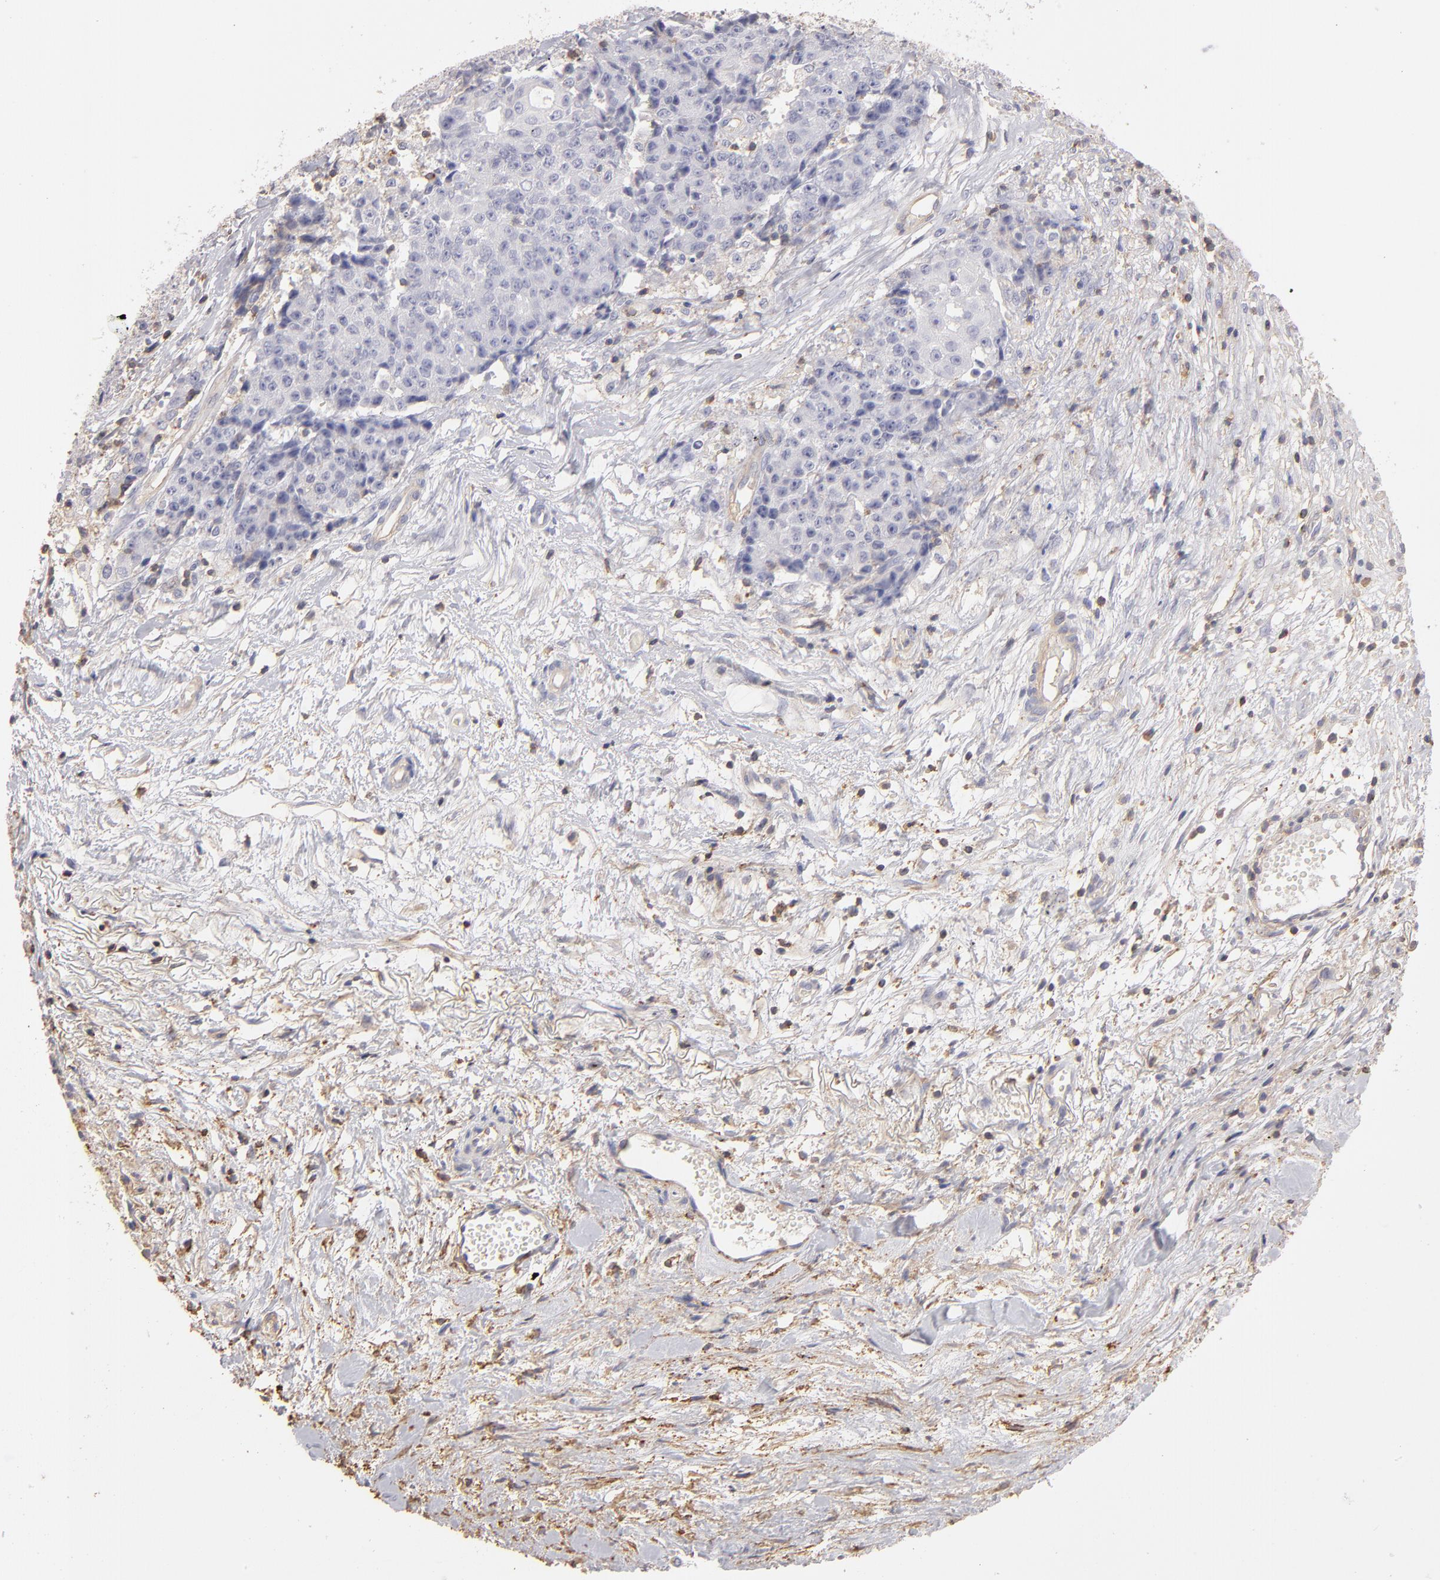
{"staining": {"intensity": "negative", "quantity": "none", "location": "none"}, "tissue": "ovarian cancer", "cell_type": "Tumor cells", "image_type": "cancer", "snomed": [{"axis": "morphology", "description": "Carcinoma, endometroid"}, {"axis": "topography", "description": "Ovary"}], "caption": "Immunohistochemistry photomicrograph of neoplastic tissue: ovarian endometroid carcinoma stained with DAB (3,3'-diaminobenzidine) displays no significant protein expression in tumor cells. (DAB (3,3'-diaminobenzidine) immunohistochemistry (IHC), high magnification).", "gene": "ABCB1", "patient": {"sex": "female", "age": 42}}